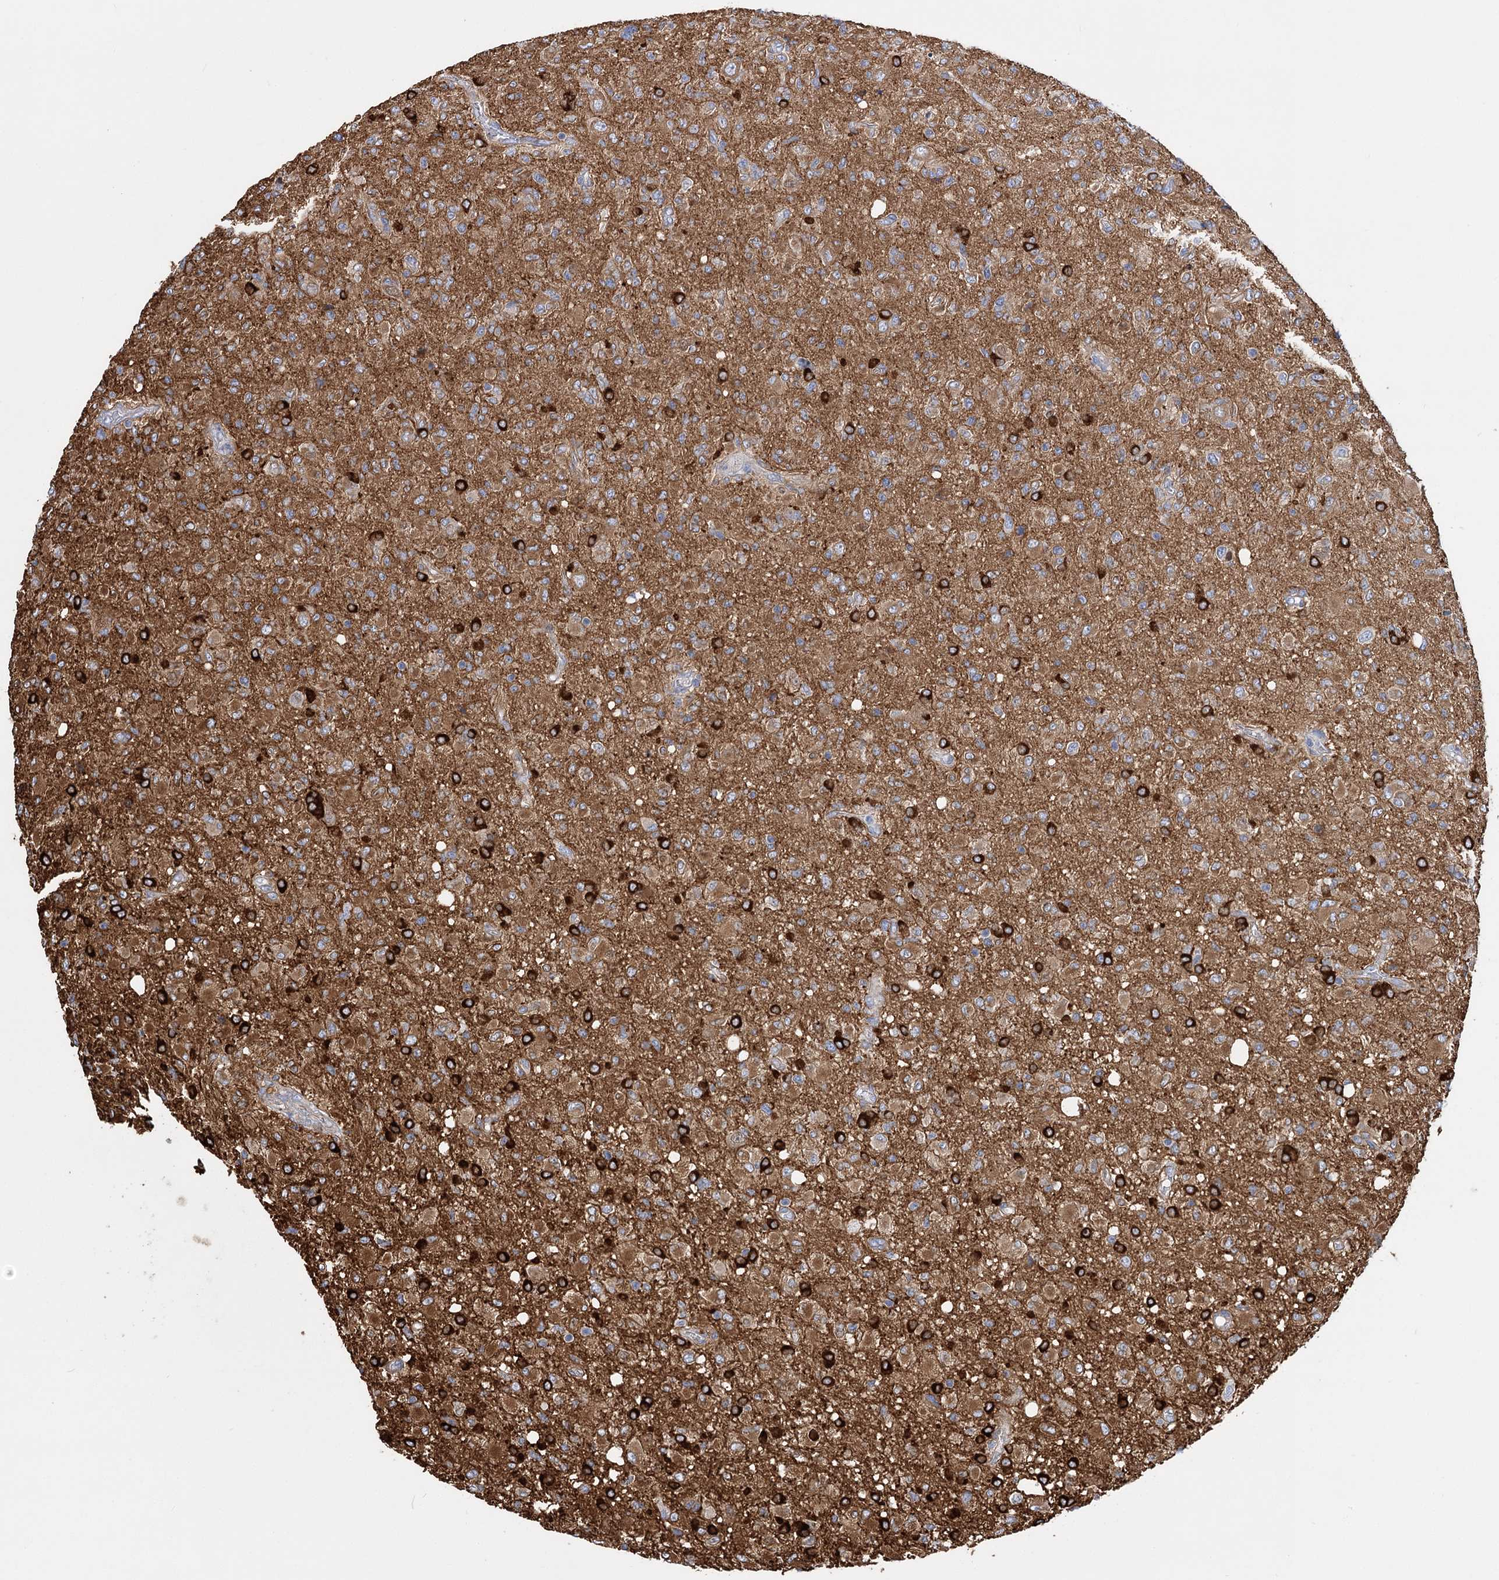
{"staining": {"intensity": "weak", "quantity": ">75%", "location": "cytoplasmic/membranous"}, "tissue": "glioma", "cell_type": "Tumor cells", "image_type": "cancer", "snomed": [{"axis": "morphology", "description": "Glioma, malignant, High grade"}, {"axis": "topography", "description": "Brain"}], "caption": "A micrograph of human malignant glioma (high-grade) stained for a protein displays weak cytoplasmic/membranous brown staining in tumor cells.", "gene": "GUSB", "patient": {"sex": "female", "age": 57}}